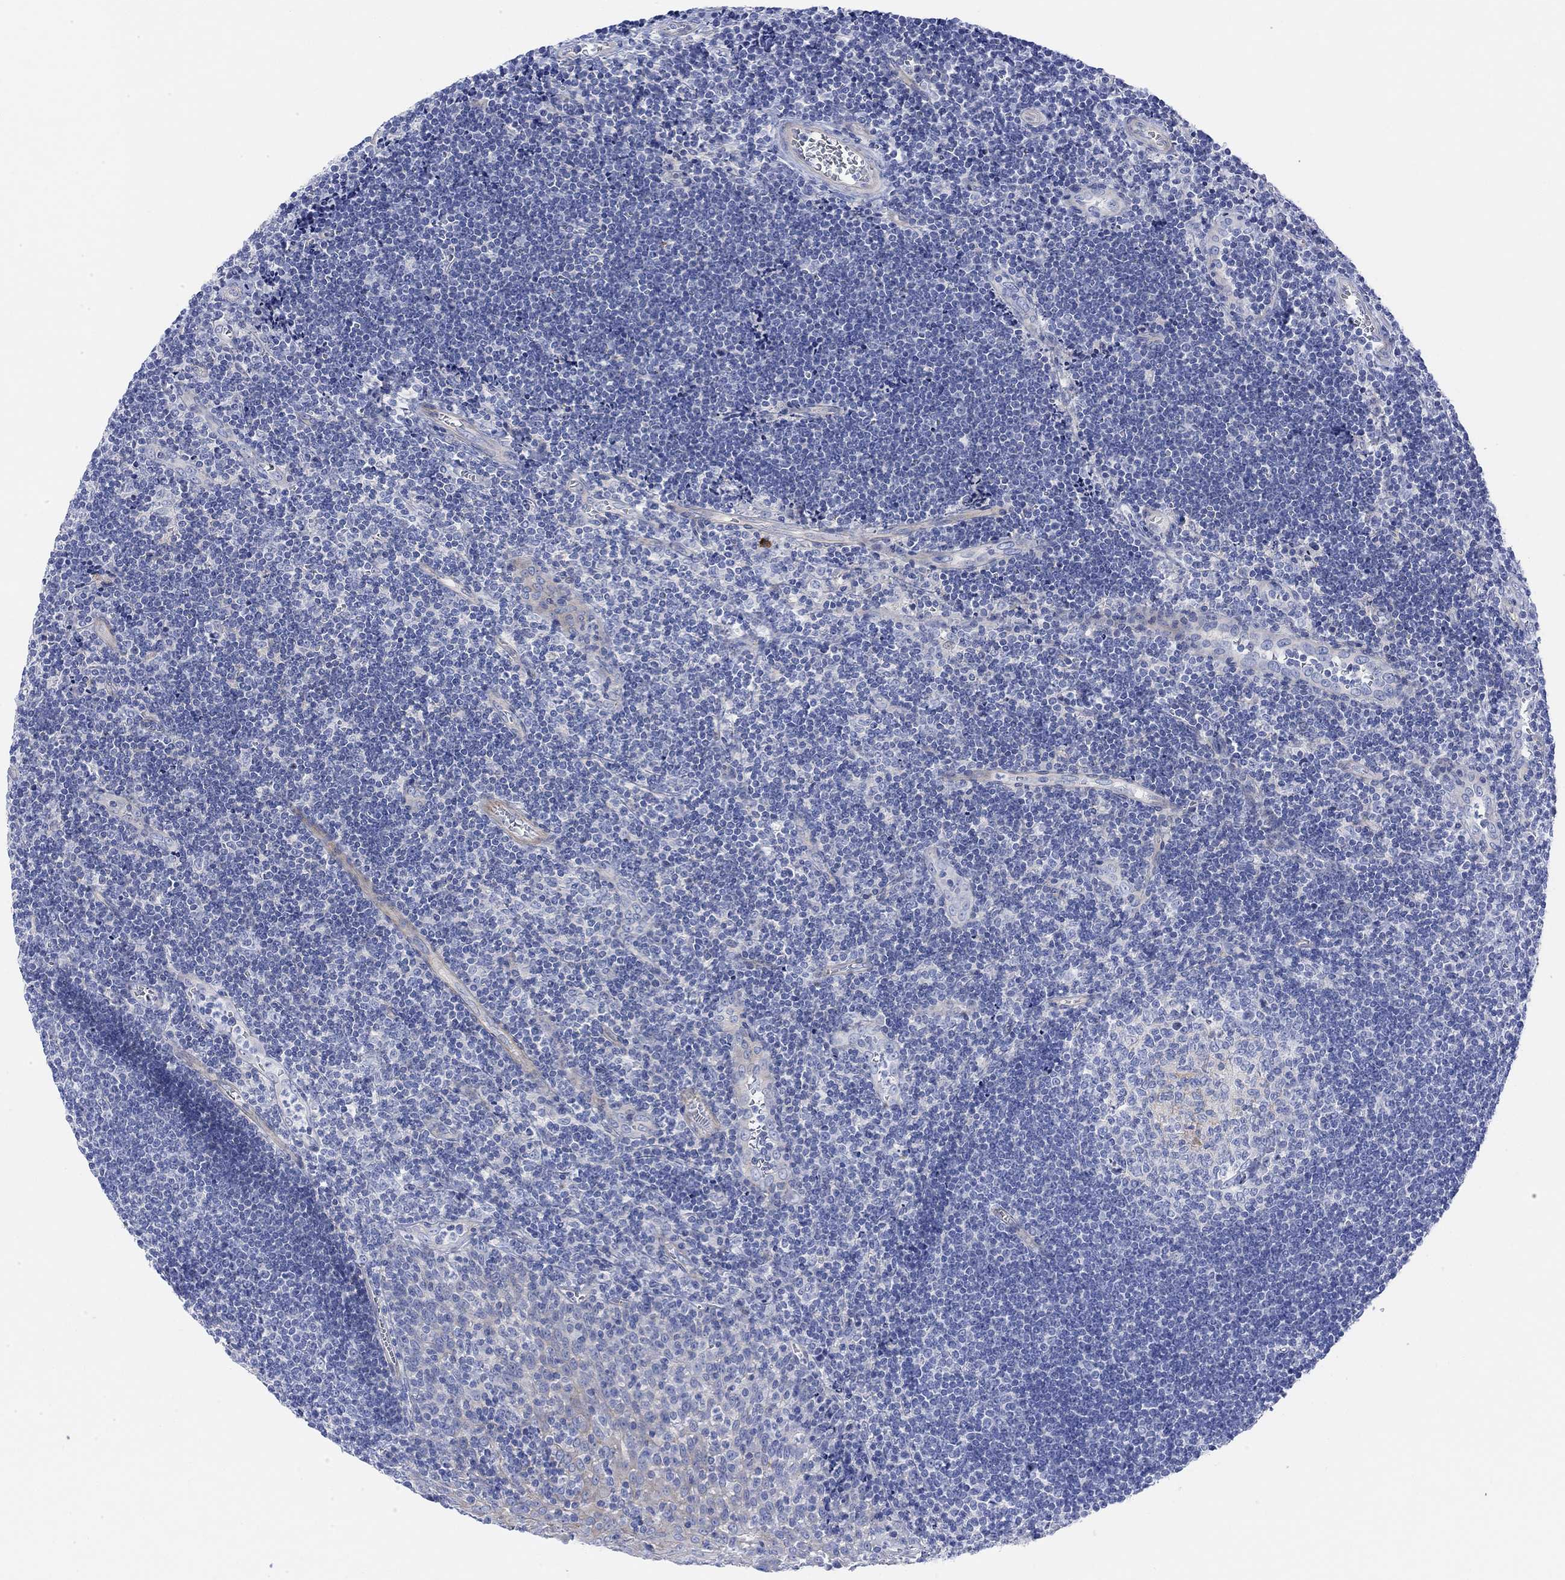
{"staining": {"intensity": "negative", "quantity": "none", "location": "none"}, "tissue": "tonsil", "cell_type": "Germinal center cells", "image_type": "normal", "snomed": [{"axis": "morphology", "description": "Normal tissue, NOS"}, {"axis": "topography", "description": "Tonsil"}], "caption": "Immunohistochemistry histopathology image of unremarkable tonsil: human tonsil stained with DAB shows no significant protein positivity in germinal center cells.", "gene": "TLDC2", "patient": {"sex": "male", "age": 33}}